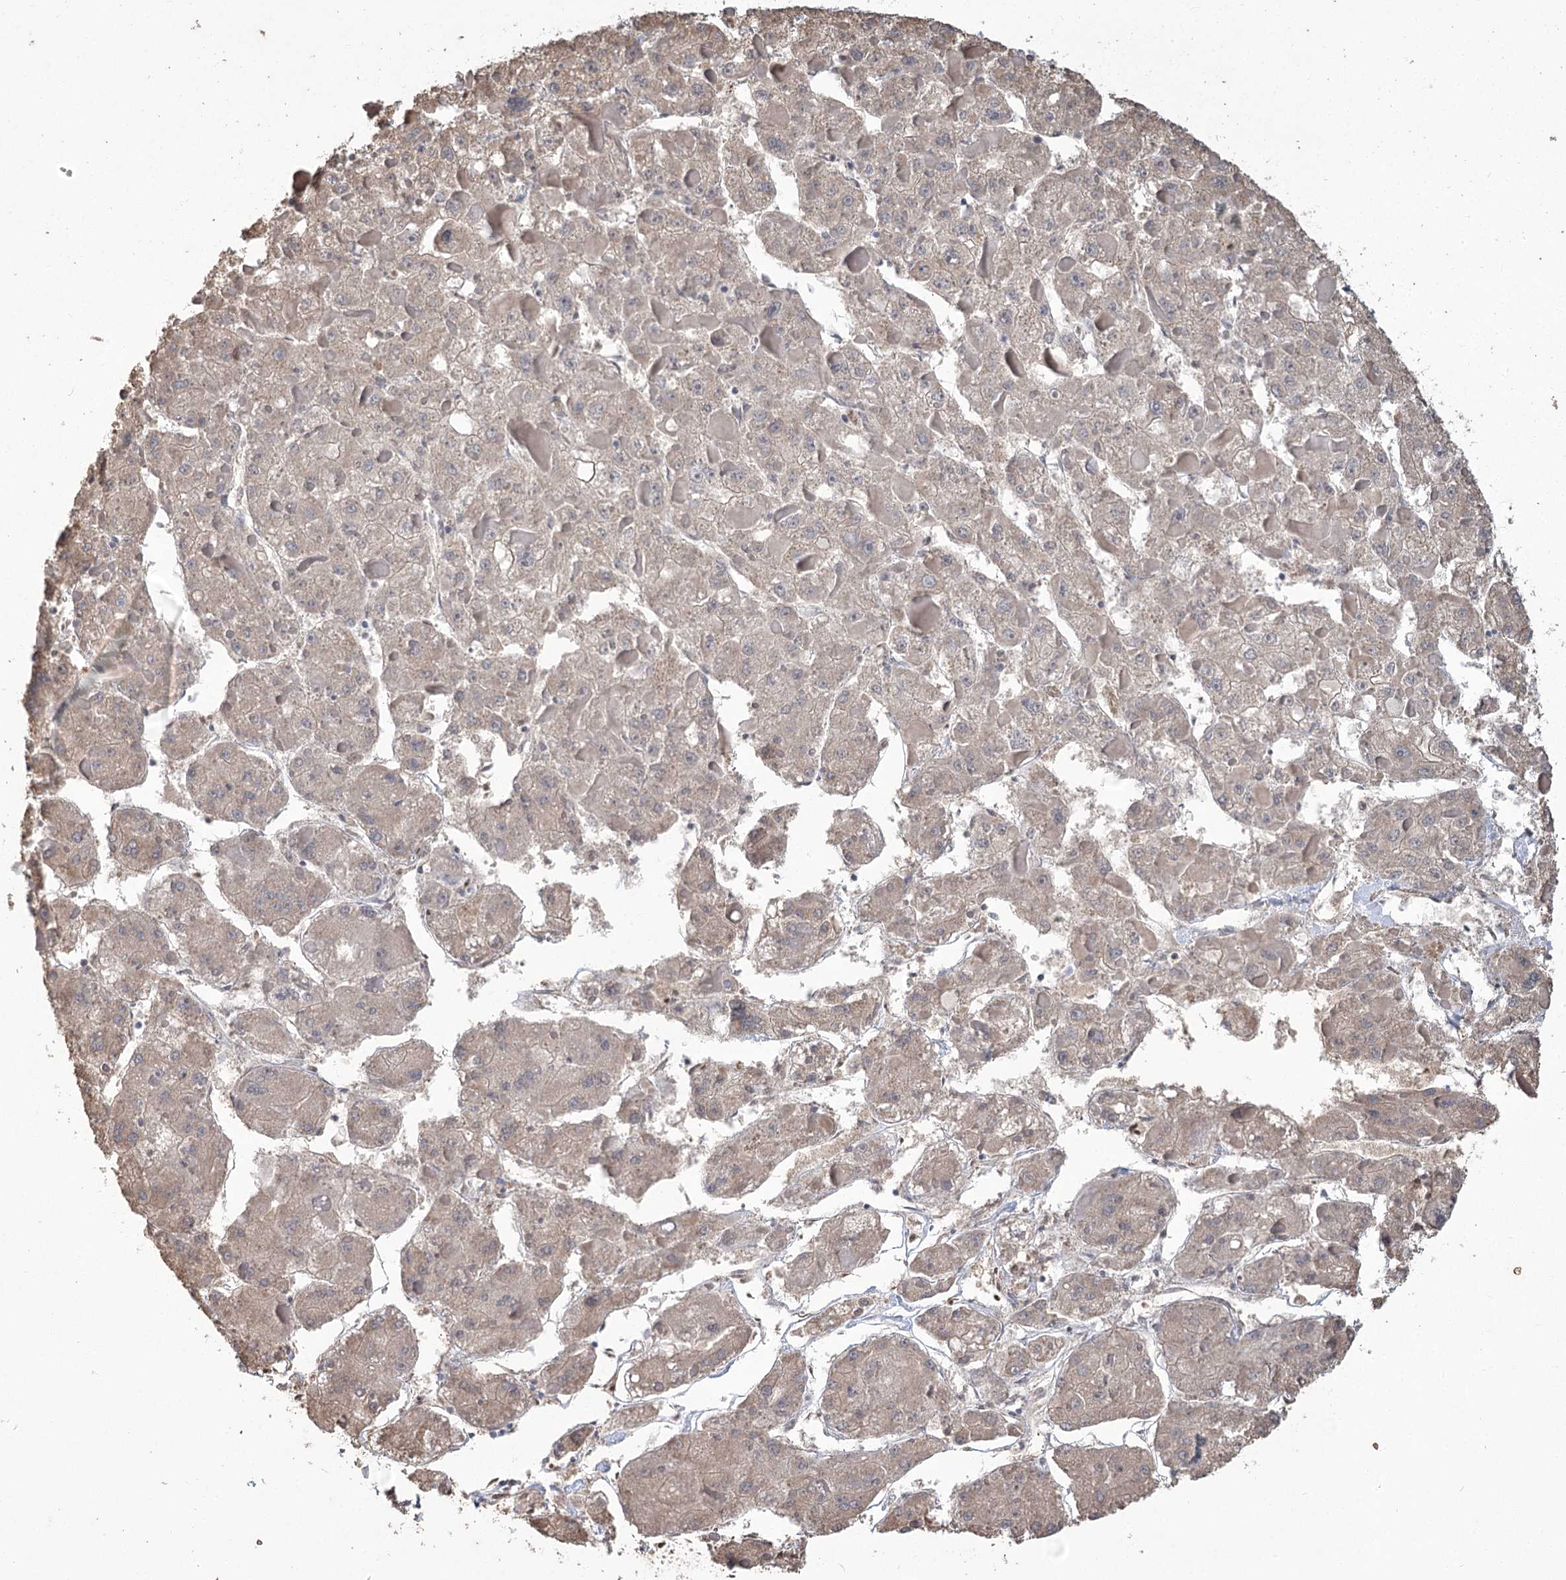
{"staining": {"intensity": "weak", "quantity": "25%-75%", "location": "cytoplasmic/membranous"}, "tissue": "liver cancer", "cell_type": "Tumor cells", "image_type": "cancer", "snomed": [{"axis": "morphology", "description": "Carcinoma, Hepatocellular, NOS"}, {"axis": "topography", "description": "Liver"}], "caption": "Immunohistochemistry (IHC) micrograph of neoplastic tissue: liver cancer stained using IHC shows low levels of weak protein expression localized specifically in the cytoplasmic/membranous of tumor cells, appearing as a cytoplasmic/membranous brown color.", "gene": "HBA1", "patient": {"sex": "female", "age": 73}}